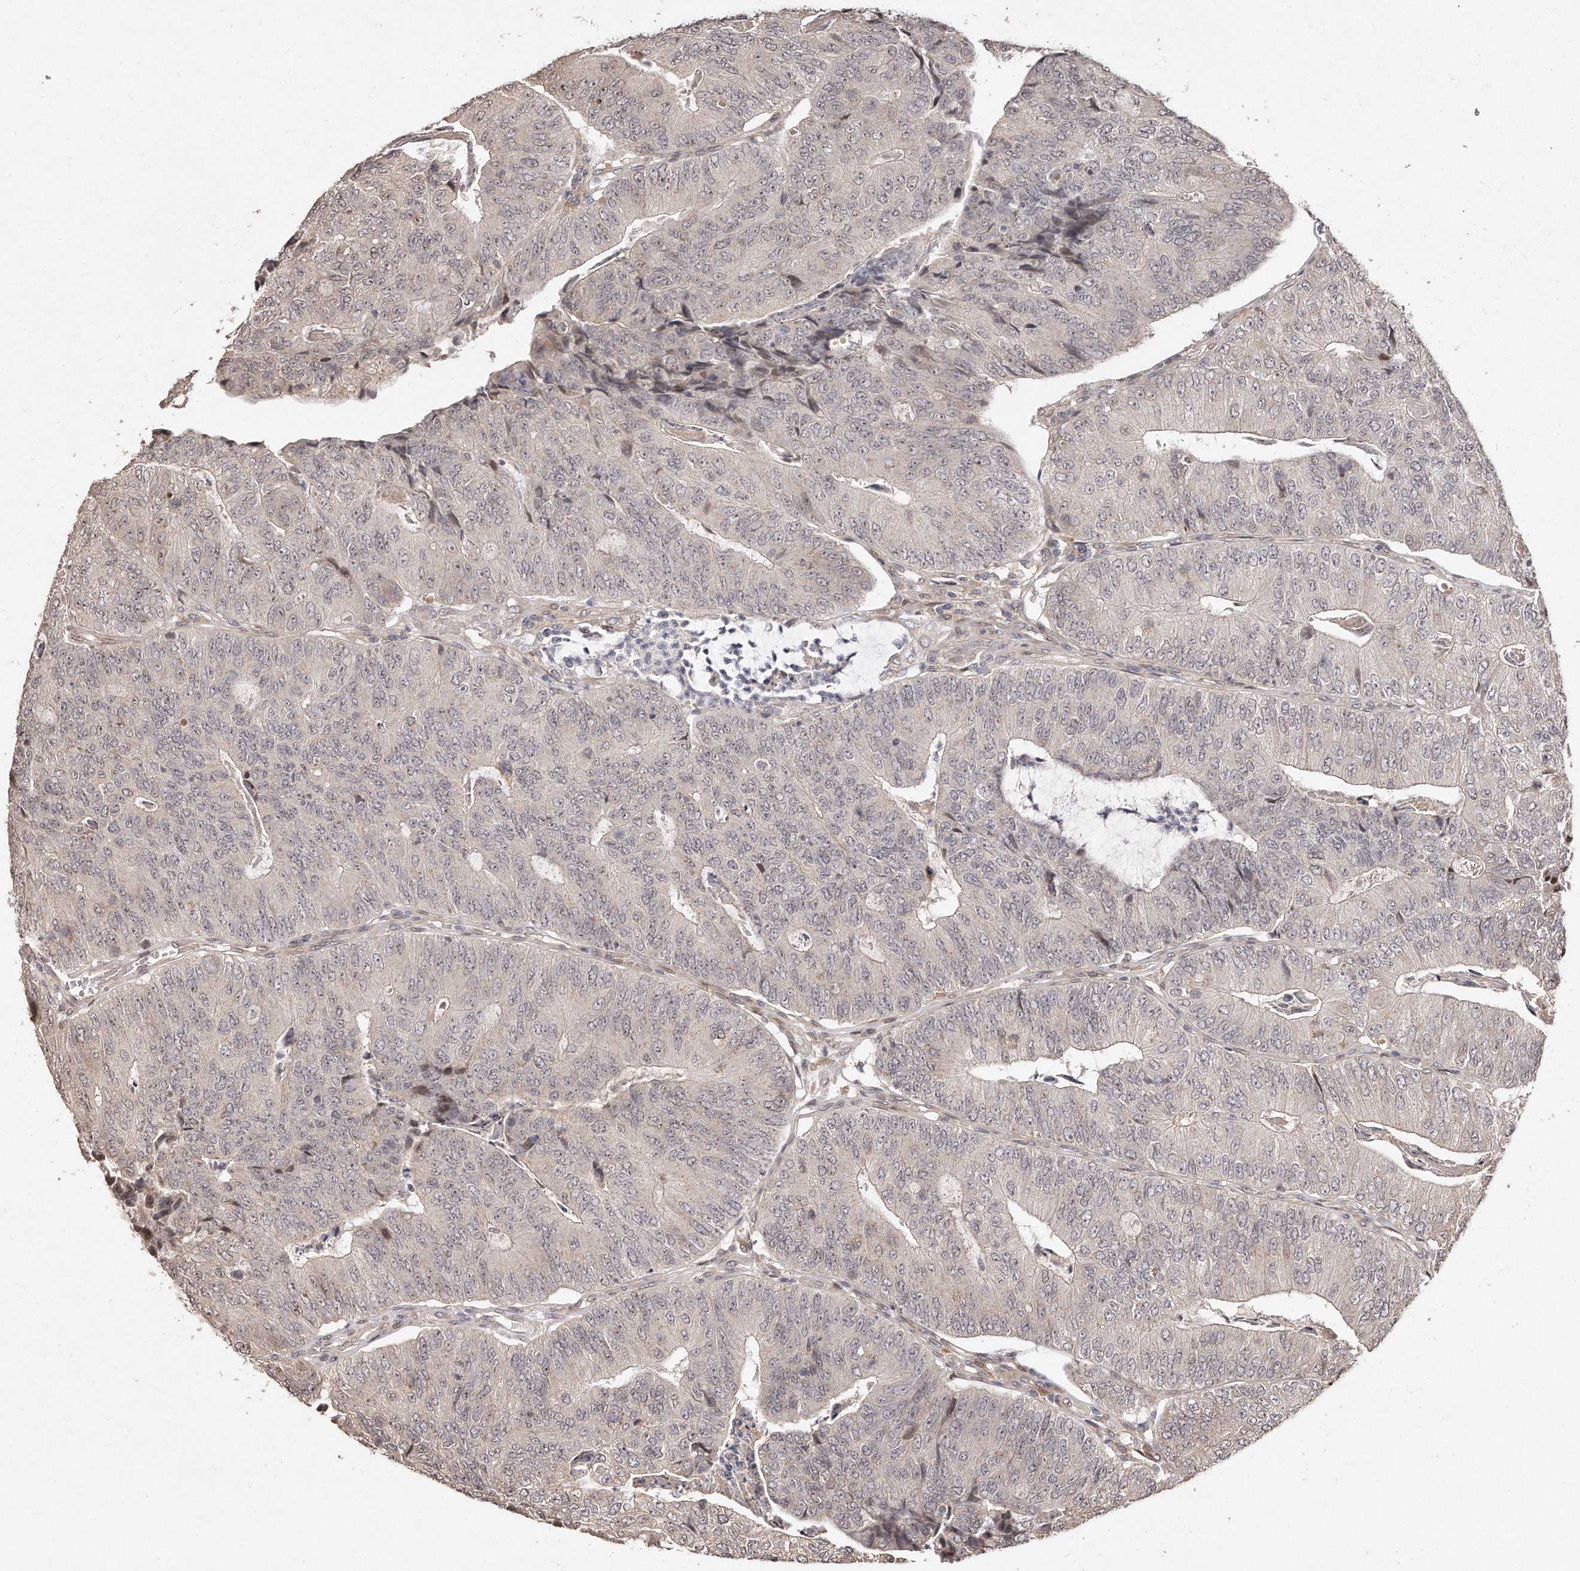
{"staining": {"intensity": "negative", "quantity": "none", "location": "none"}, "tissue": "colorectal cancer", "cell_type": "Tumor cells", "image_type": "cancer", "snomed": [{"axis": "morphology", "description": "Adenocarcinoma, NOS"}, {"axis": "topography", "description": "Colon"}], "caption": "Tumor cells show no significant protein positivity in colorectal adenocarcinoma. (Brightfield microscopy of DAB (3,3'-diaminobenzidine) immunohistochemistry at high magnification).", "gene": "HASPIN", "patient": {"sex": "female", "age": 67}}